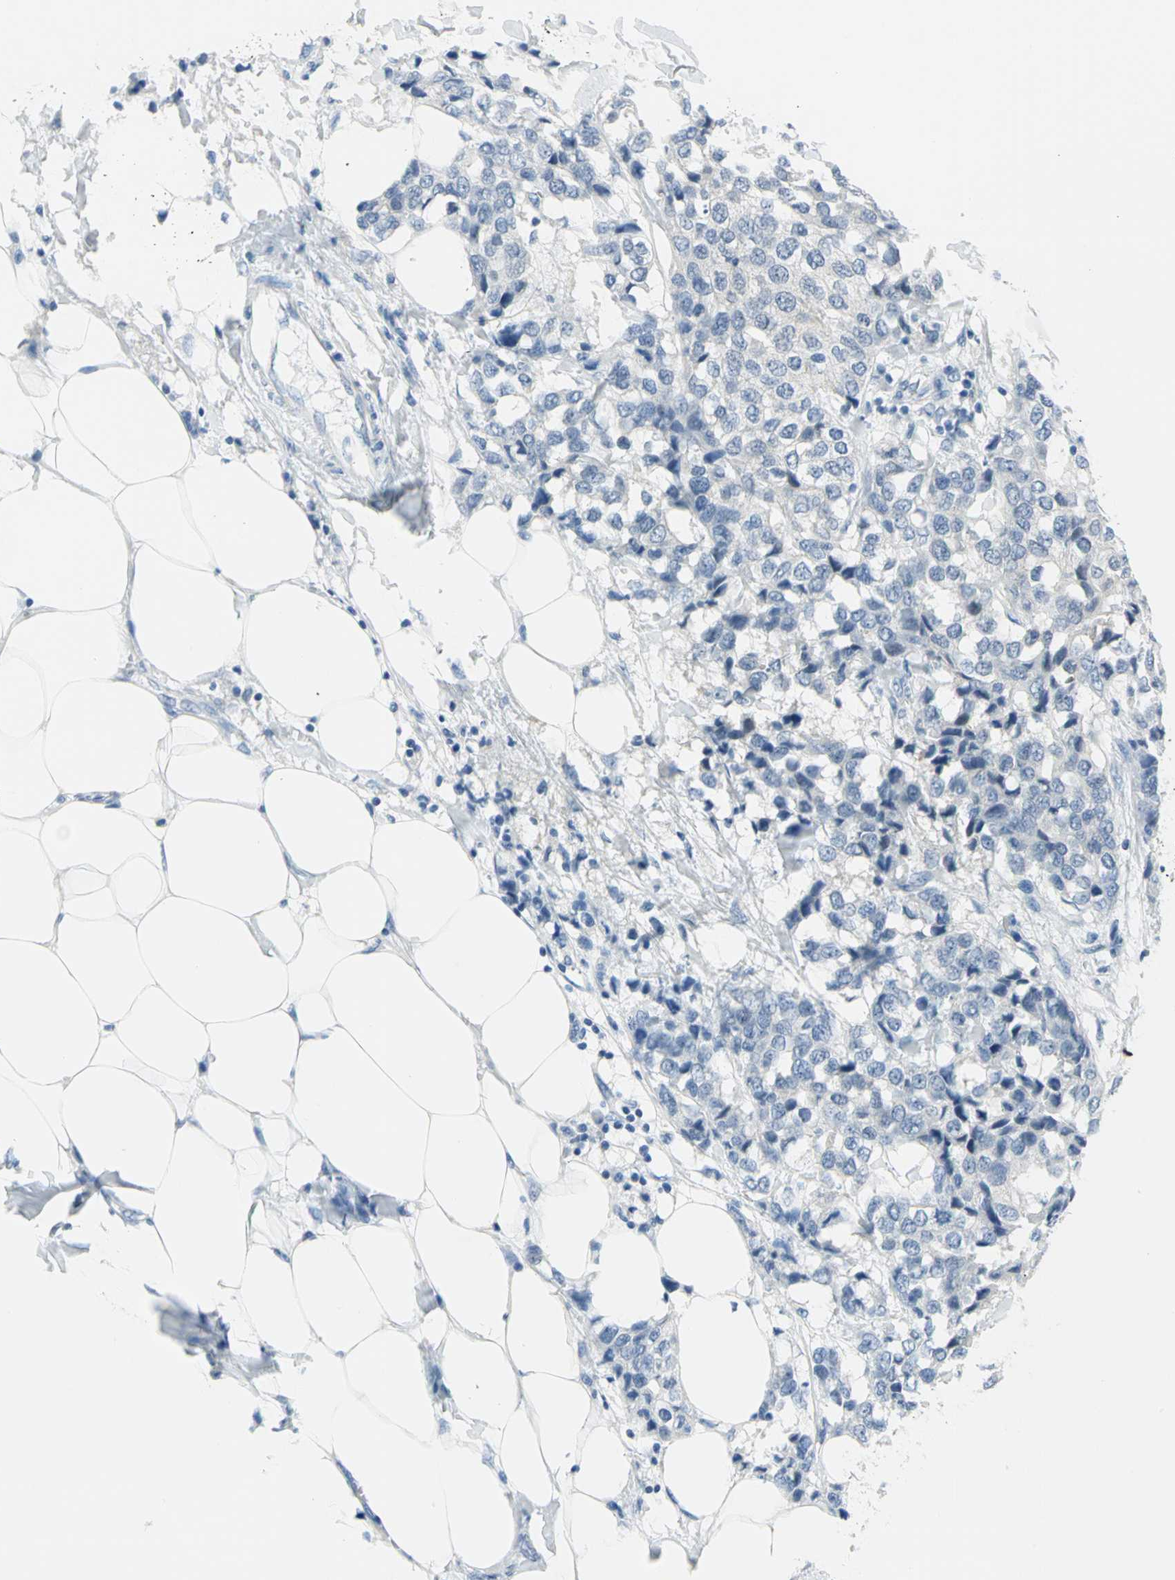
{"staining": {"intensity": "negative", "quantity": "none", "location": "none"}, "tissue": "breast cancer", "cell_type": "Tumor cells", "image_type": "cancer", "snomed": [{"axis": "morphology", "description": "Duct carcinoma"}, {"axis": "topography", "description": "Breast"}], "caption": "An image of invasive ductal carcinoma (breast) stained for a protein reveals no brown staining in tumor cells. (DAB immunohistochemistry, high magnification).", "gene": "SFN", "patient": {"sex": "female", "age": 80}}